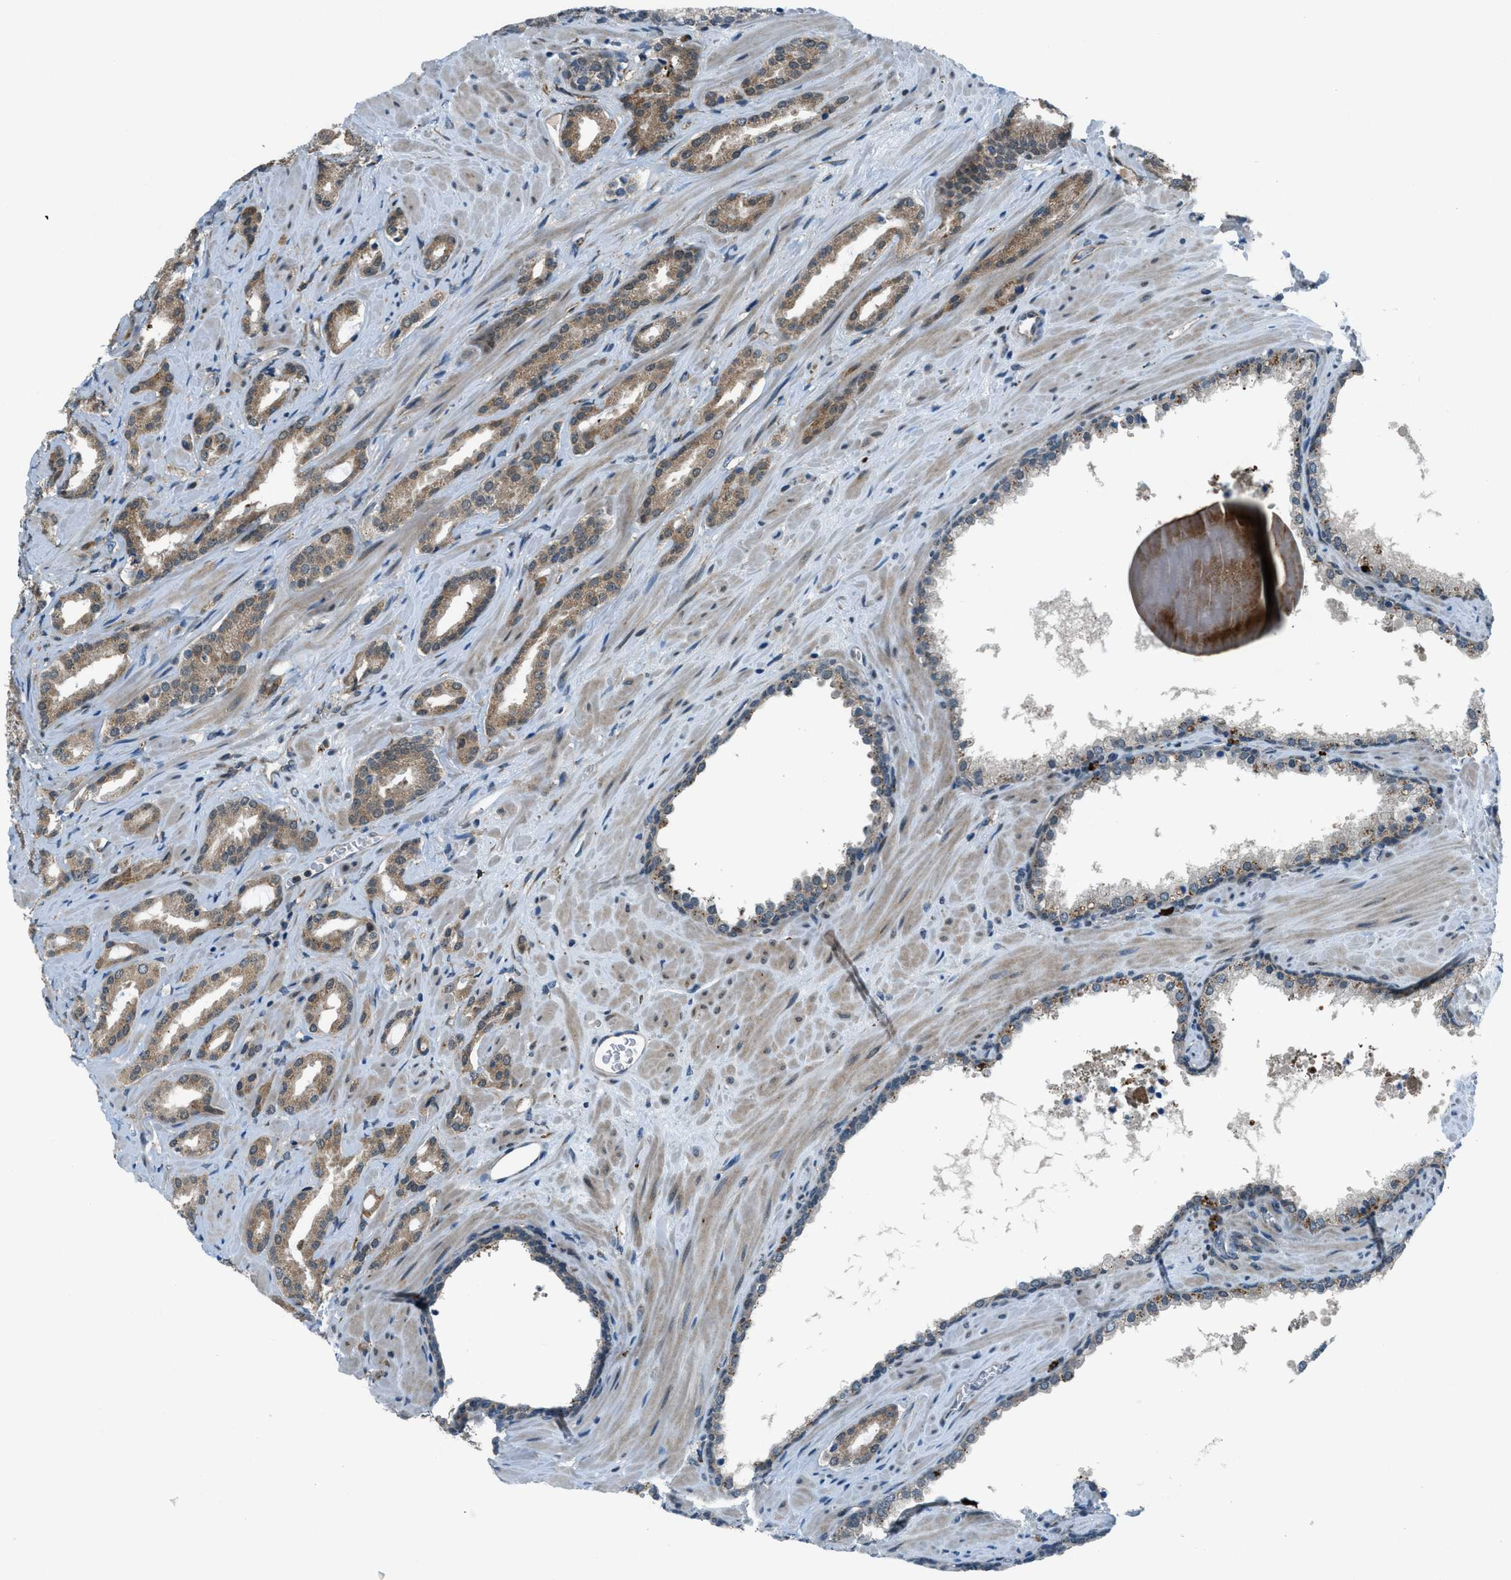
{"staining": {"intensity": "moderate", "quantity": ">75%", "location": "cytoplasmic/membranous"}, "tissue": "prostate cancer", "cell_type": "Tumor cells", "image_type": "cancer", "snomed": [{"axis": "morphology", "description": "Adenocarcinoma, High grade"}, {"axis": "topography", "description": "Prostate"}], "caption": "Approximately >75% of tumor cells in human prostate cancer show moderate cytoplasmic/membranous protein expression as visualized by brown immunohistochemical staining.", "gene": "GINM1", "patient": {"sex": "male", "age": 64}}